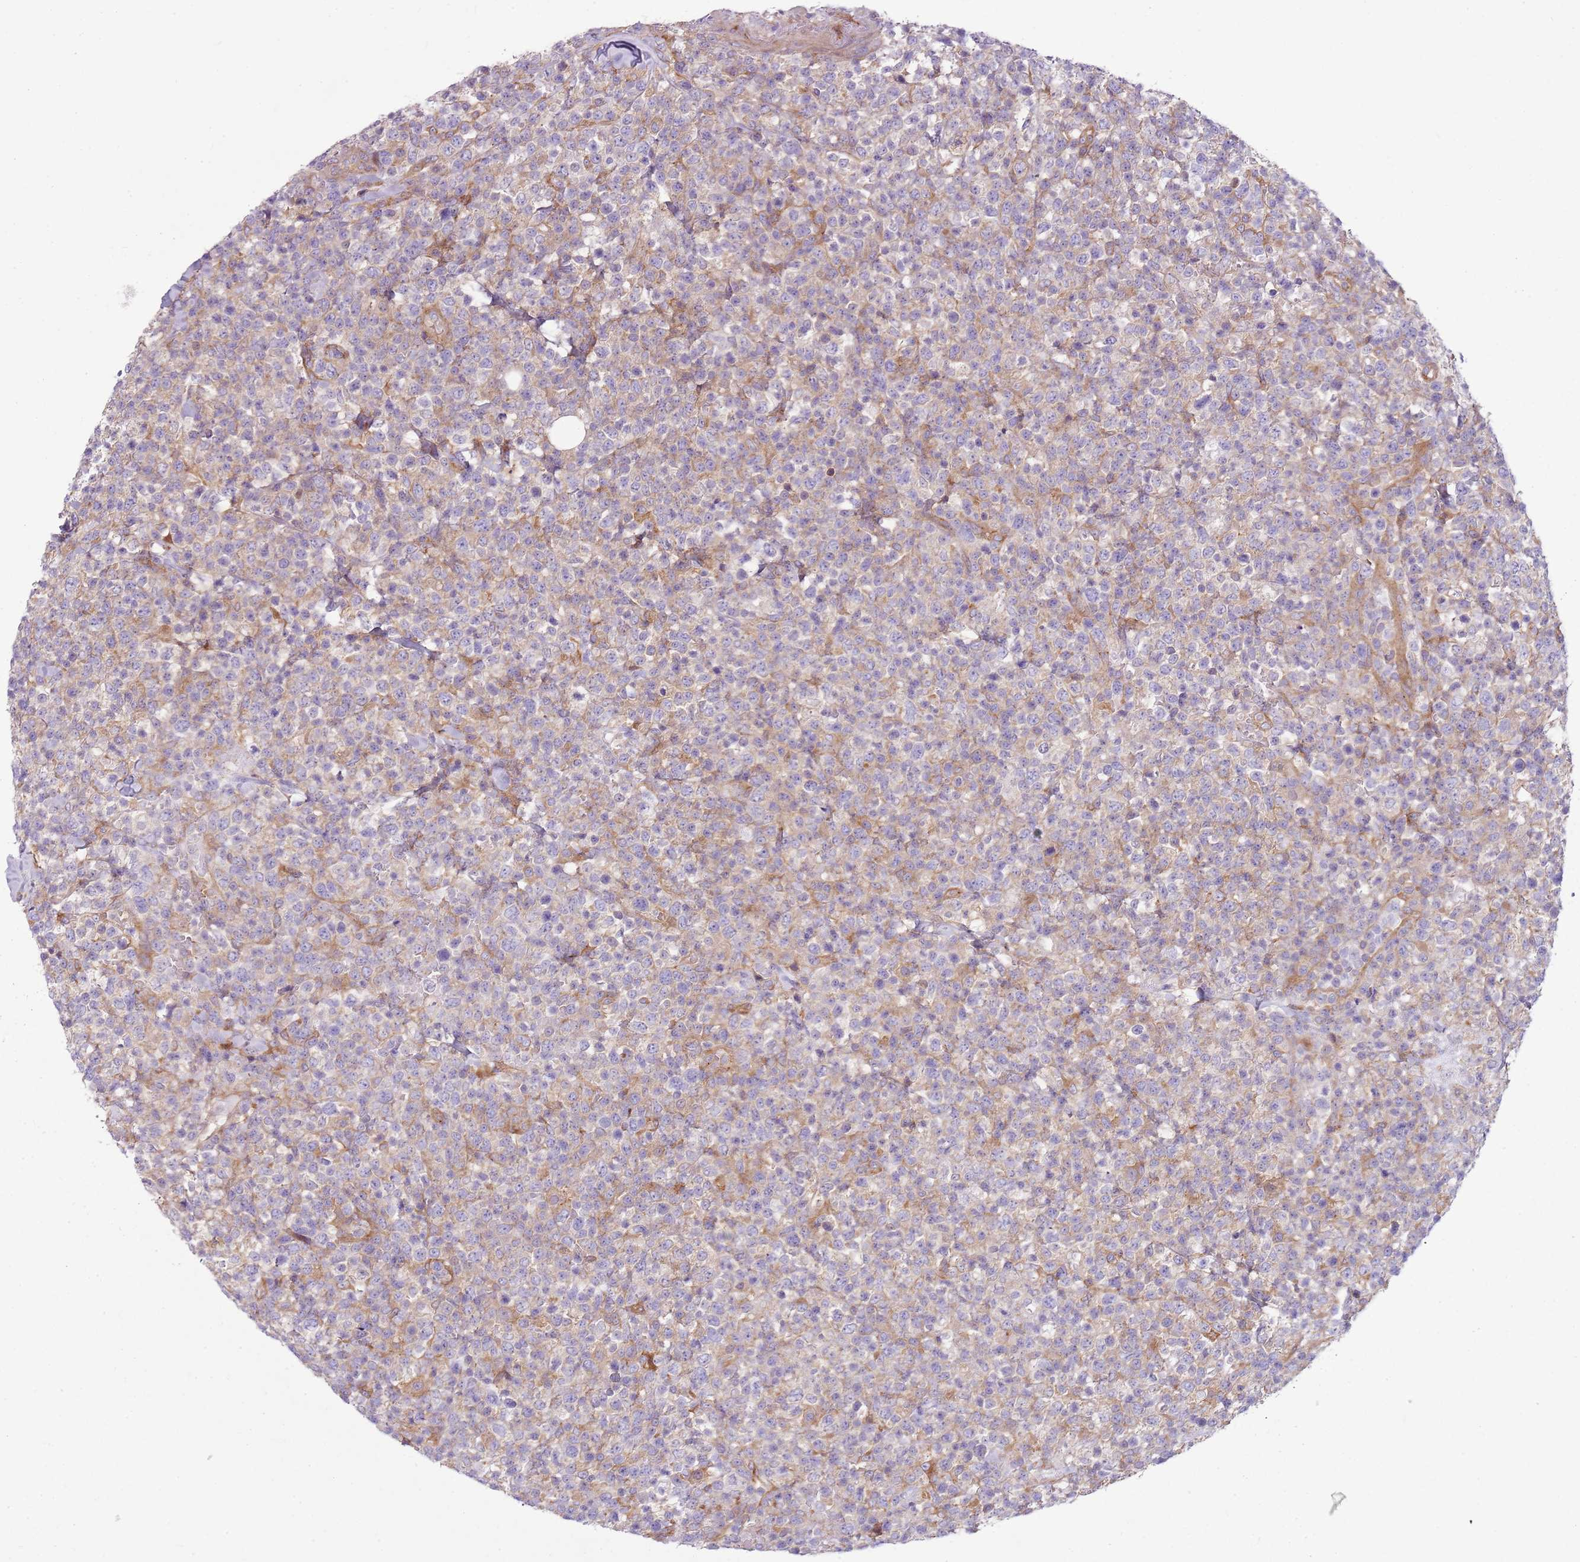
{"staining": {"intensity": "weak", "quantity": "<25%", "location": "cytoplasmic/membranous"}, "tissue": "lymphoma", "cell_type": "Tumor cells", "image_type": "cancer", "snomed": [{"axis": "morphology", "description": "Malignant lymphoma, non-Hodgkin's type, High grade"}, {"axis": "topography", "description": "Colon"}], "caption": "This is an IHC image of lymphoma. There is no expression in tumor cells.", "gene": "SNX1", "patient": {"sex": "female", "age": 53}}